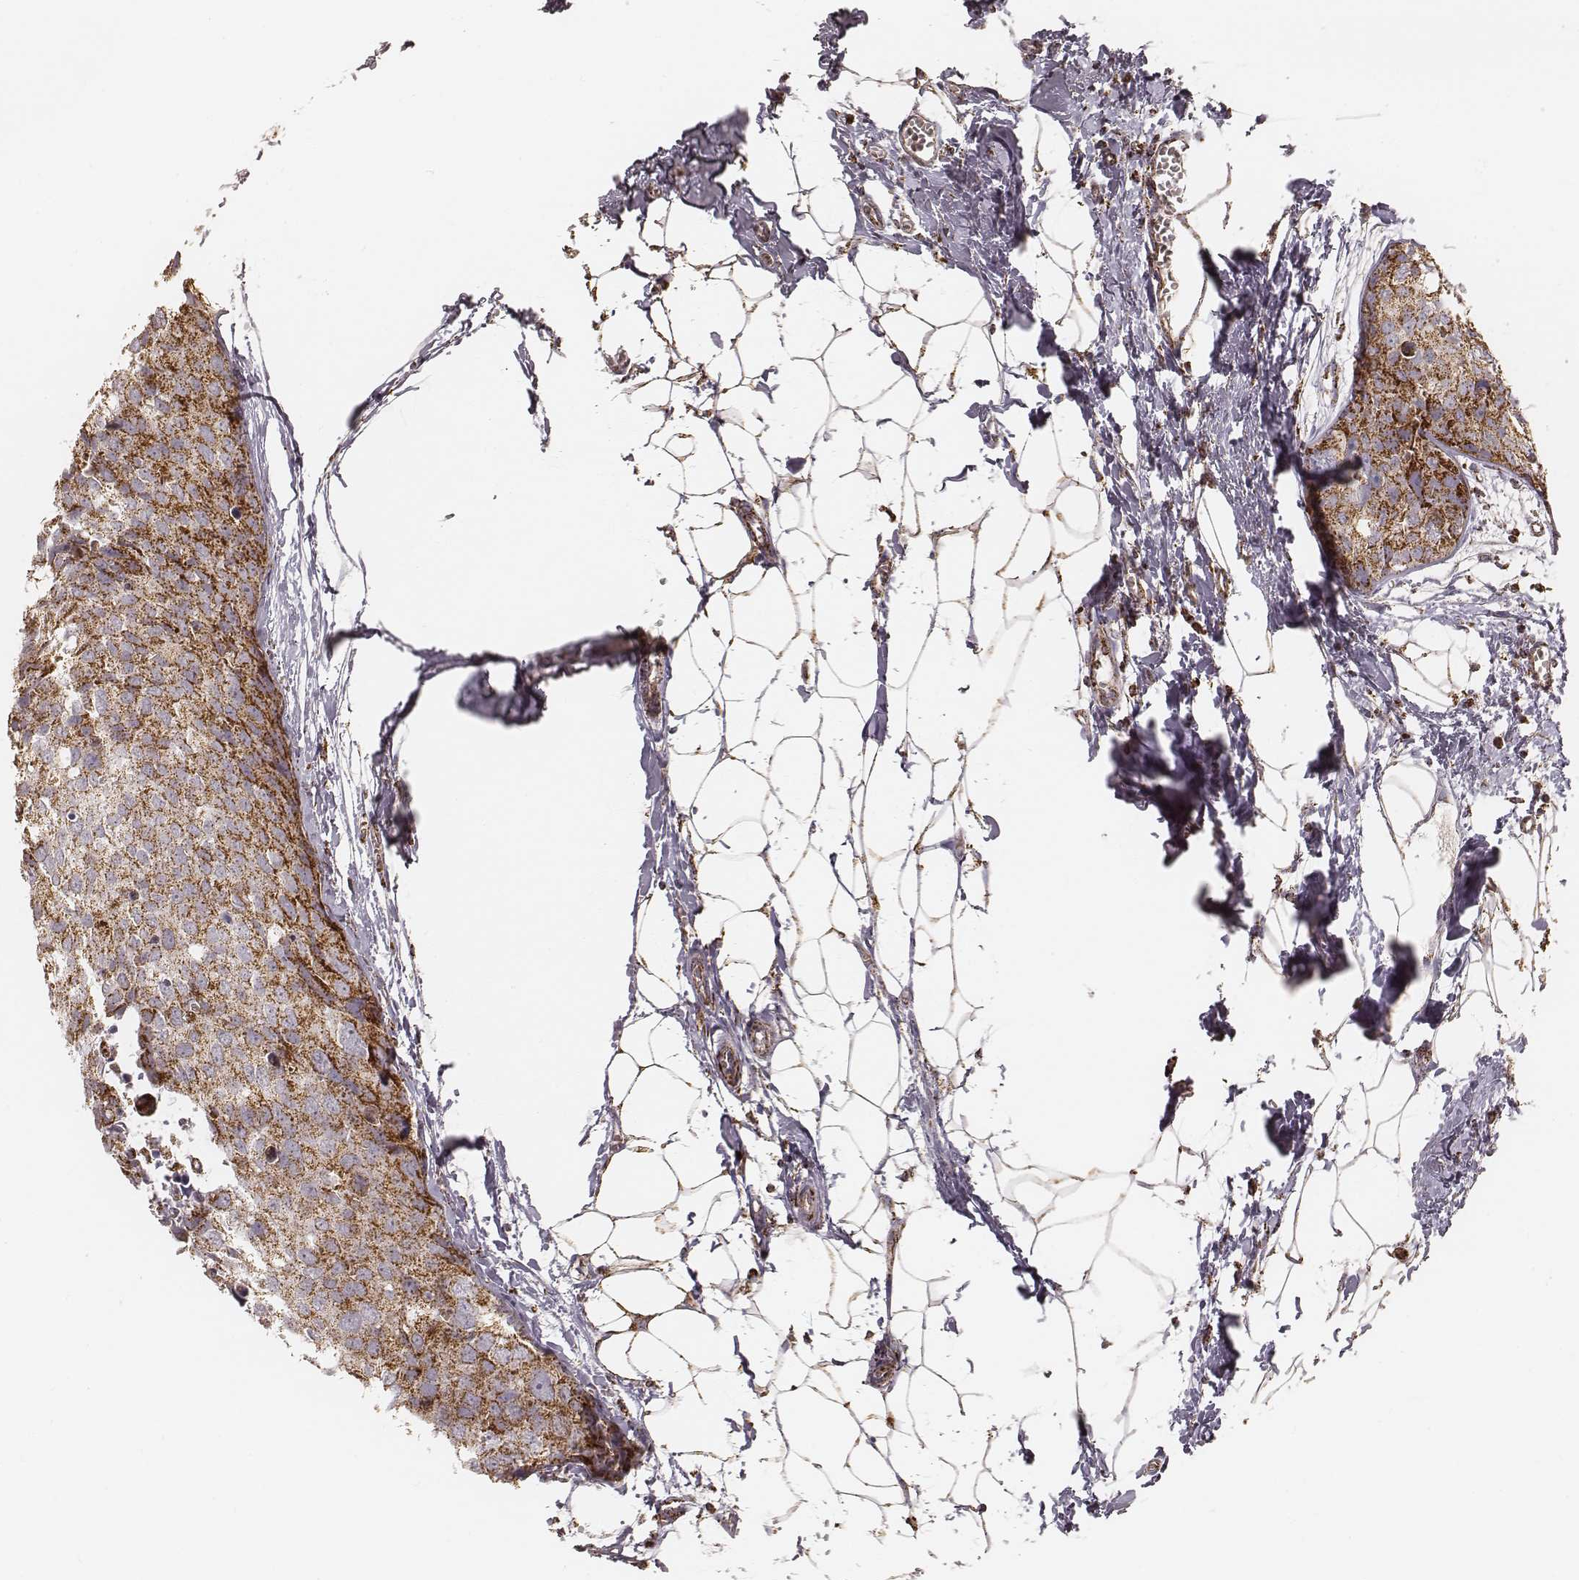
{"staining": {"intensity": "strong", "quantity": ">75%", "location": "cytoplasmic/membranous"}, "tissue": "breast cancer", "cell_type": "Tumor cells", "image_type": "cancer", "snomed": [{"axis": "morphology", "description": "Duct carcinoma"}, {"axis": "topography", "description": "Breast"}], "caption": "Immunohistochemistry image of breast infiltrating ductal carcinoma stained for a protein (brown), which demonstrates high levels of strong cytoplasmic/membranous positivity in approximately >75% of tumor cells.", "gene": "CS", "patient": {"sex": "female", "age": 38}}